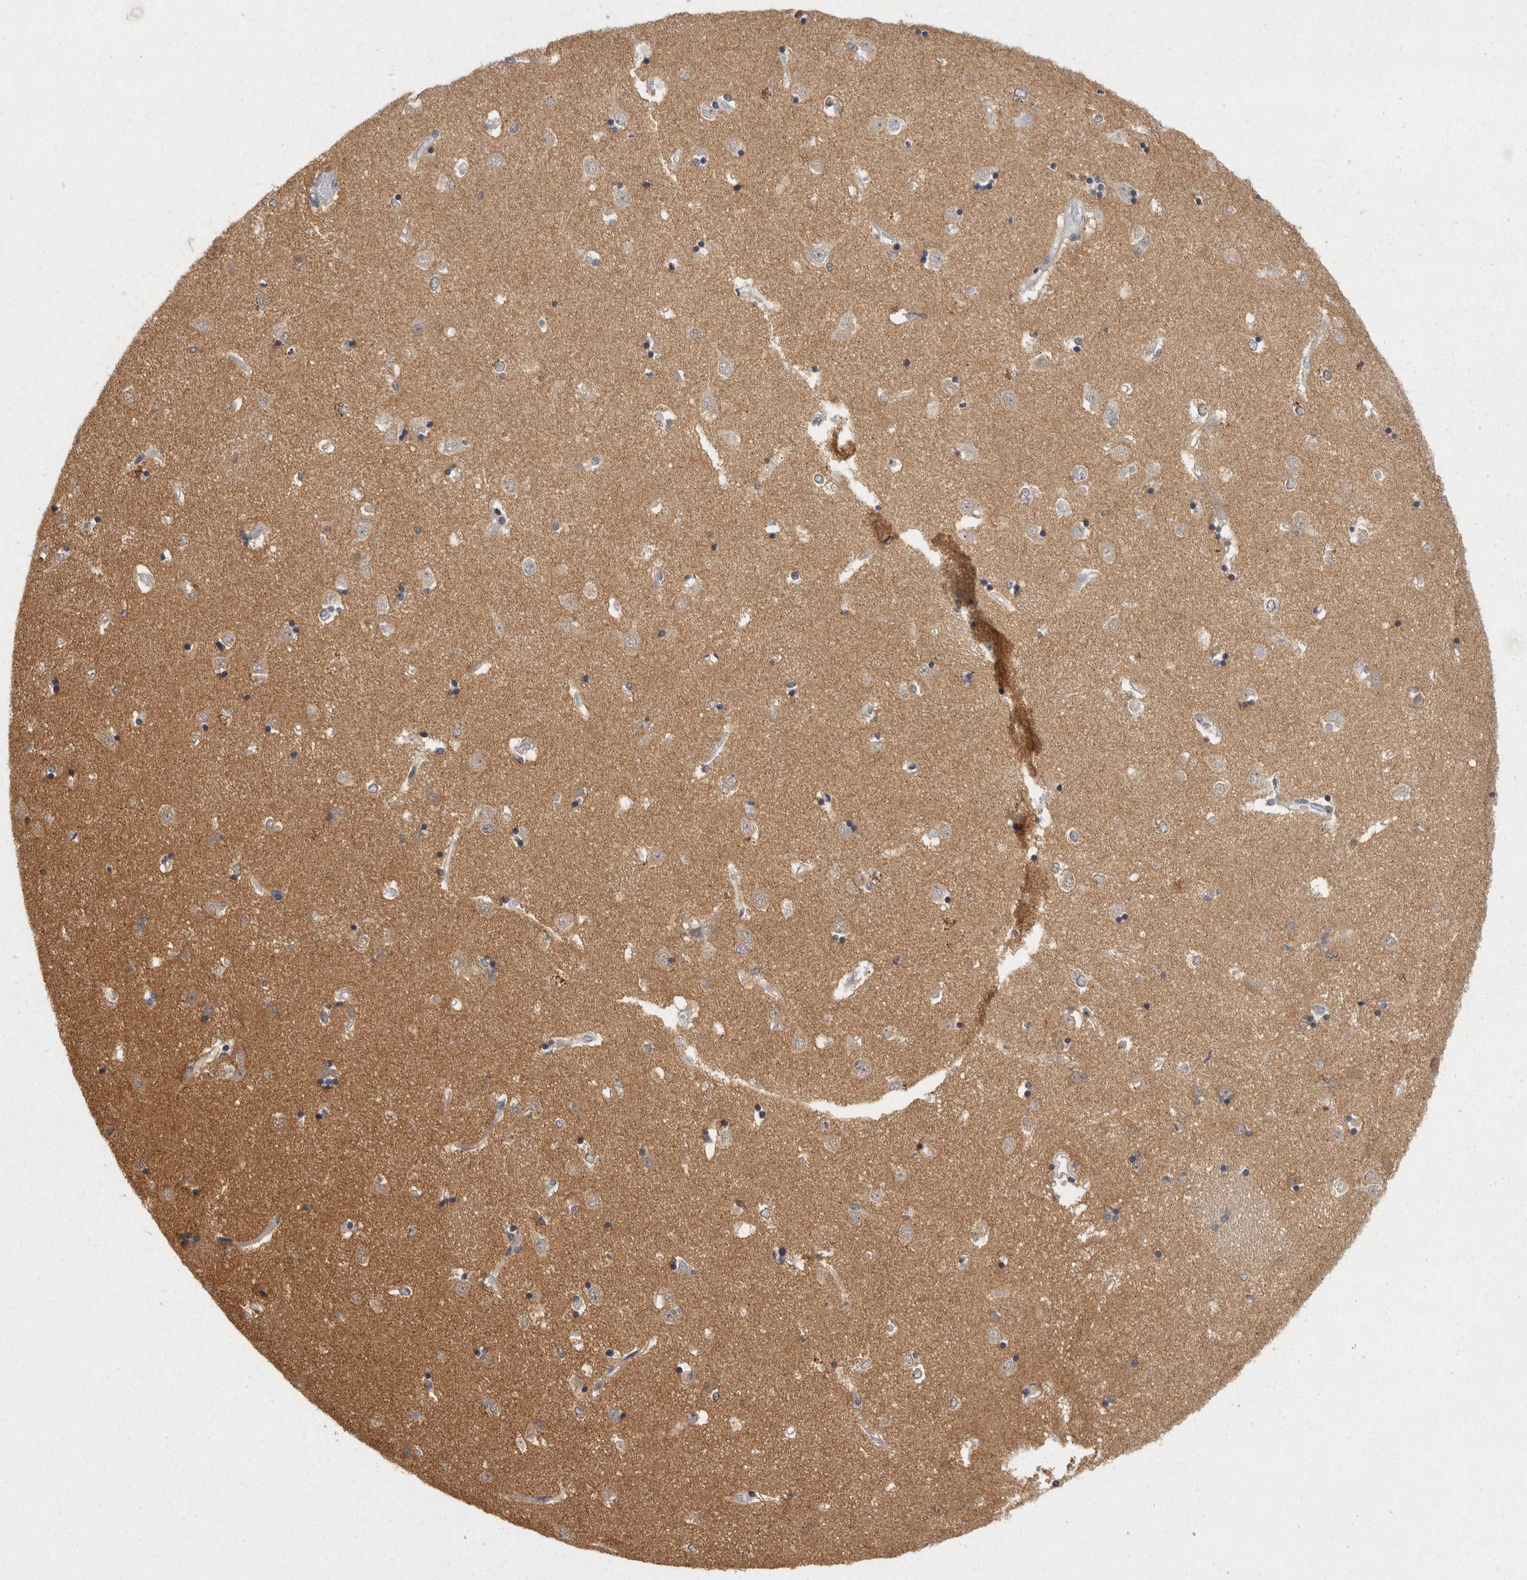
{"staining": {"intensity": "moderate", "quantity": "<25%", "location": "cytoplasmic/membranous"}, "tissue": "caudate", "cell_type": "Glial cells", "image_type": "normal", "snomed": [{"axis": "morphology", "description": "Normal tissue, NOS"}, {"axis": "topography", "description": "Lateral ventricle wall"}], "caption": "This is an image of immunohistochemistry staining of unremarkable caudate, which shows moderate expression in the cytoplasmic/membranous of glial cells.", "gene": "ACAT2", "patient": {"sex": "male", "age": 45}}